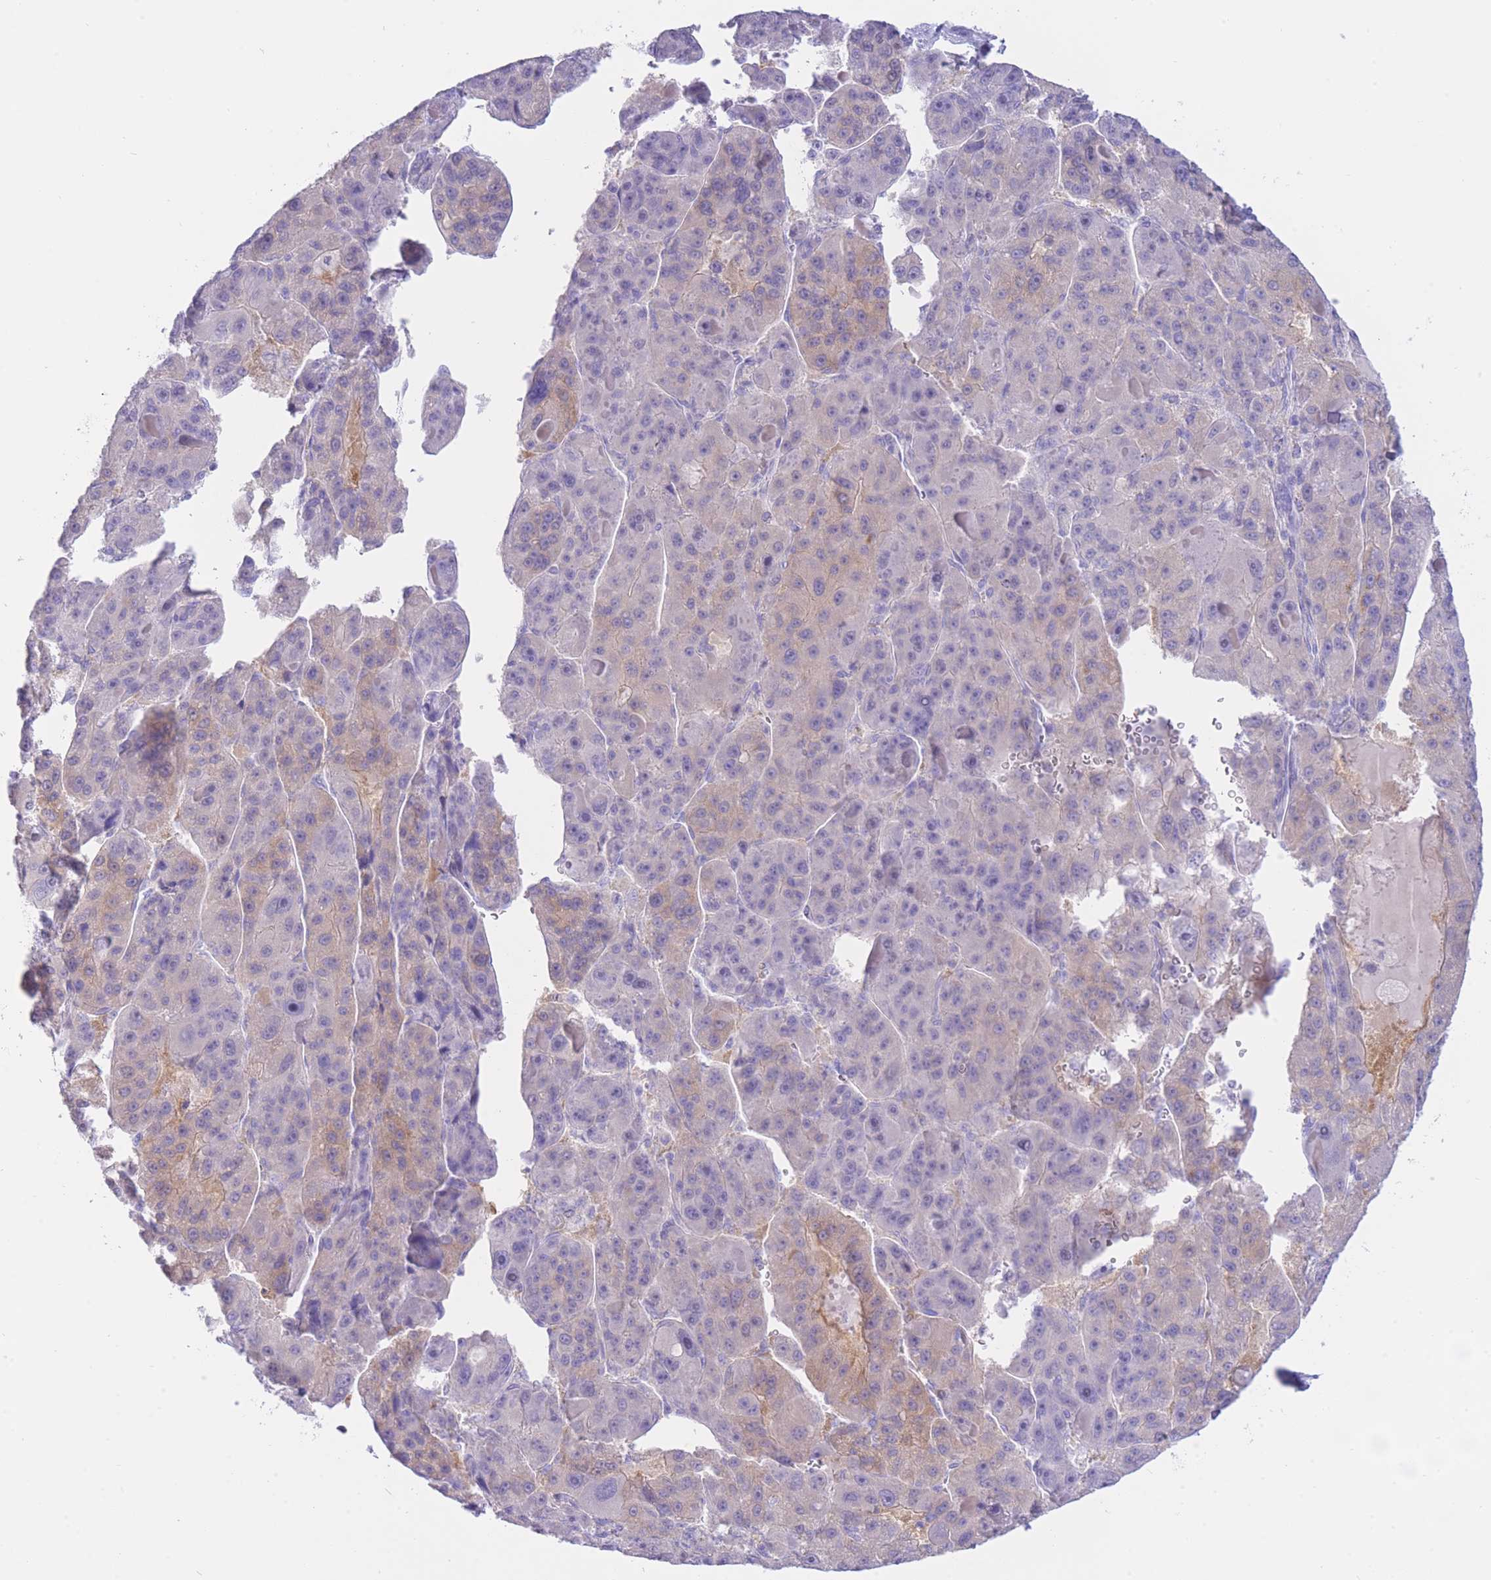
{"staining": {"intensity": "weak", "quantity": "25%-75%", "location": "cytoplasmic/membranous"}, "tissue": "liver cancer", "cell_type": "Tumor cells", "image_type": "cancer", "snomed": [{"axis": "morphology", "description": "Carcinoma, Hepatocellular, NOS"}, {"axis": "topography", "description": "Liver"}], "caption": "The histopathology image reveals staining of hepatocellular carcinoma (liver), revealing weak cytoplasmic/membranous protein staining (brown color) within tumor cells. (brown staining indicates protein expression, while blue staining denotes nuclei).", "gene": "ZNF212", "patient": {"sex": "male", "age": 76}}